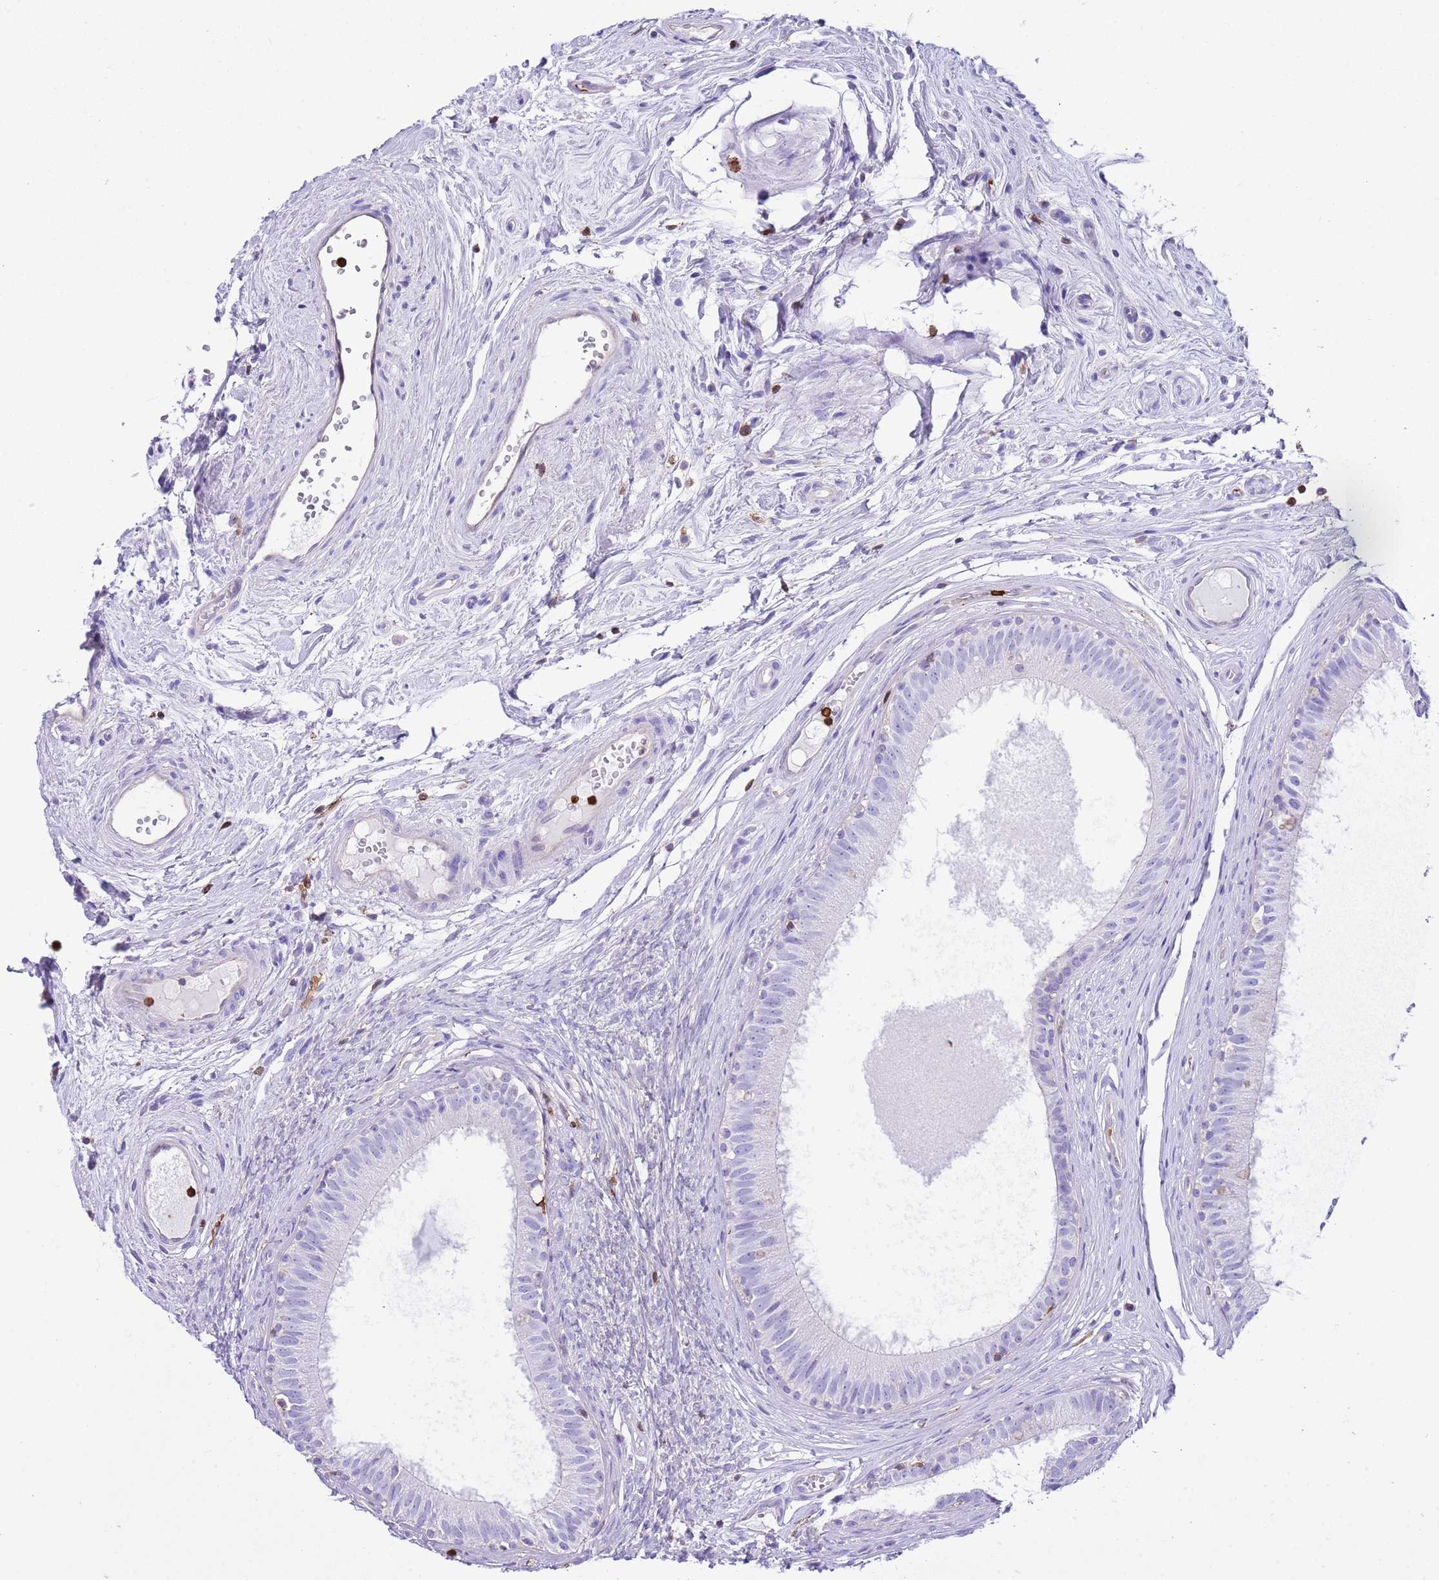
{"staining": {"intensity": "negative", "quantity": "none", "location": "none"}, "tissue": "epididymis", "cell_type": "Glandular cells", "image_type": "normal", "snomed": [{"axis": "morphology", "description": "Normal tissue, NOS"}, {"axis": "topography", "description": "Epididymis"}], "caption": "Immunohistochemistry (IHC) of normal human epididymis demonstrates no expression in glandular cells. (DAB immunohistochemistry (IHC) with hematoxylin counter stain).", "gene": "EFHD2", "patient": {"sex": "male", "age": 74}}